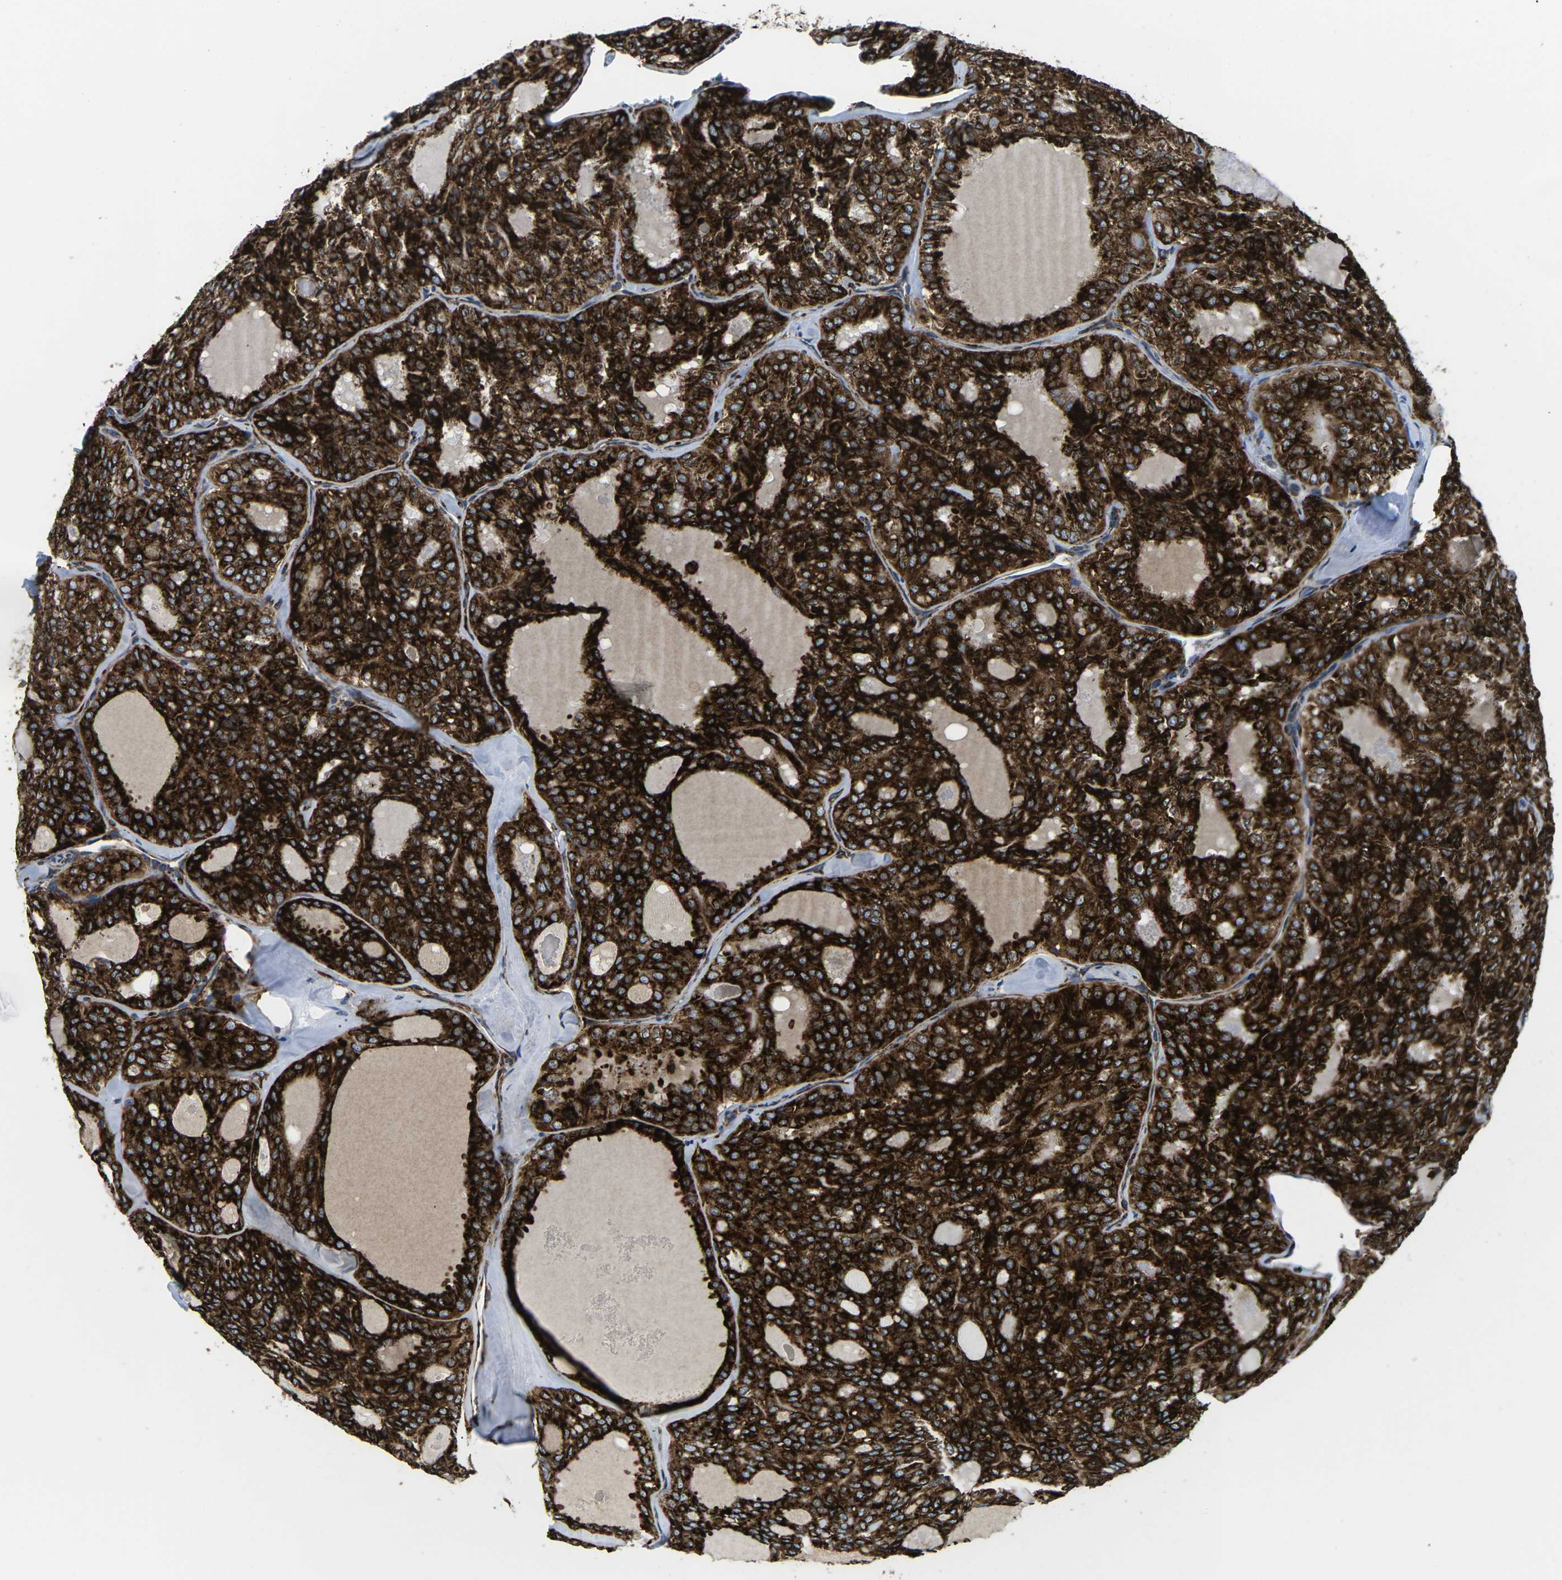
{"staining": {"intensity": "strong", "quantity": ">75%", "location": "cytoplasmic/membranous"}, "tissue": "thyroid cancer", "cell_type": "Tumor cells", "image_type": "cancer", "snomed": [{"axis": "morphology", "description": "Follicular adenoma carcinoma, NOS"}, {"axis": "topography", "description": "Thyroid gland"}], "caption": "A brown stain shows strong cytoplasmic/membranous positivity of a protein in thyroid cancer (follicular adenoma carcinoma) tumor cells.", "gene": "PDZD8", "patient": {"sex": "male", "age": 75}}